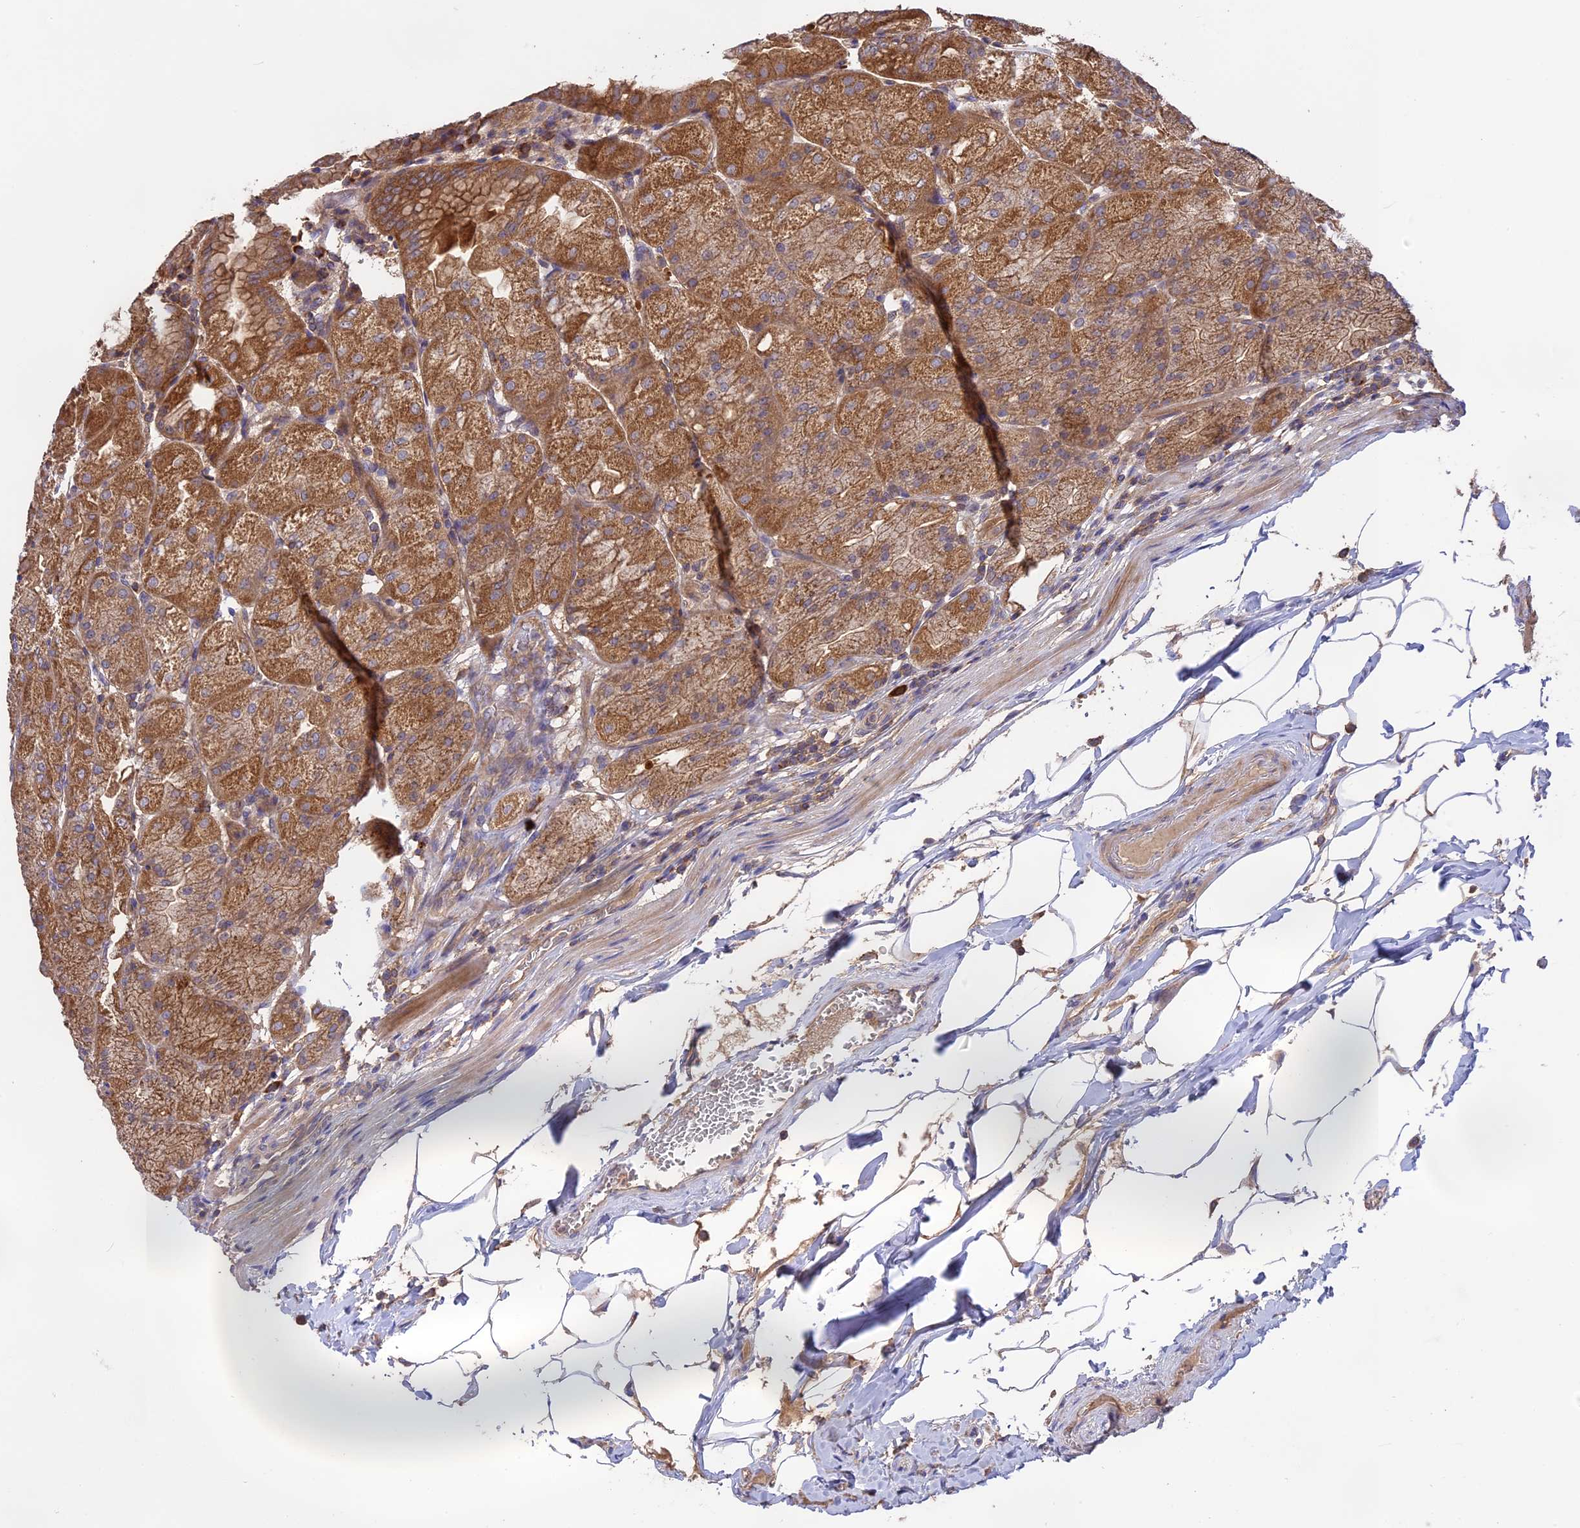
{"staining": {"intensity": "moderate", "quantity": ">75%", "location": "cytoplasmic/membranous"}, "tissue": "stomach", "cell_type": "Glandular cells", "image_type": "normal", "snomed": [{"axis": "morphology", "description": "Normal tissue, NOS"}, {"axis": "topography", "description": "Stomach, upper"}, {"axis": "topography", "description": "Stomach, lower"}], "caption": "DAB (3,3'-diaminobenzidine) immunohistochemical staining of normal stomach displays moderate cytoplasmic/membranous protein expression in approximately >75% of glandular cells.", "gene": "NUDT8", "patient": {"sex": "male", "age": 62}}